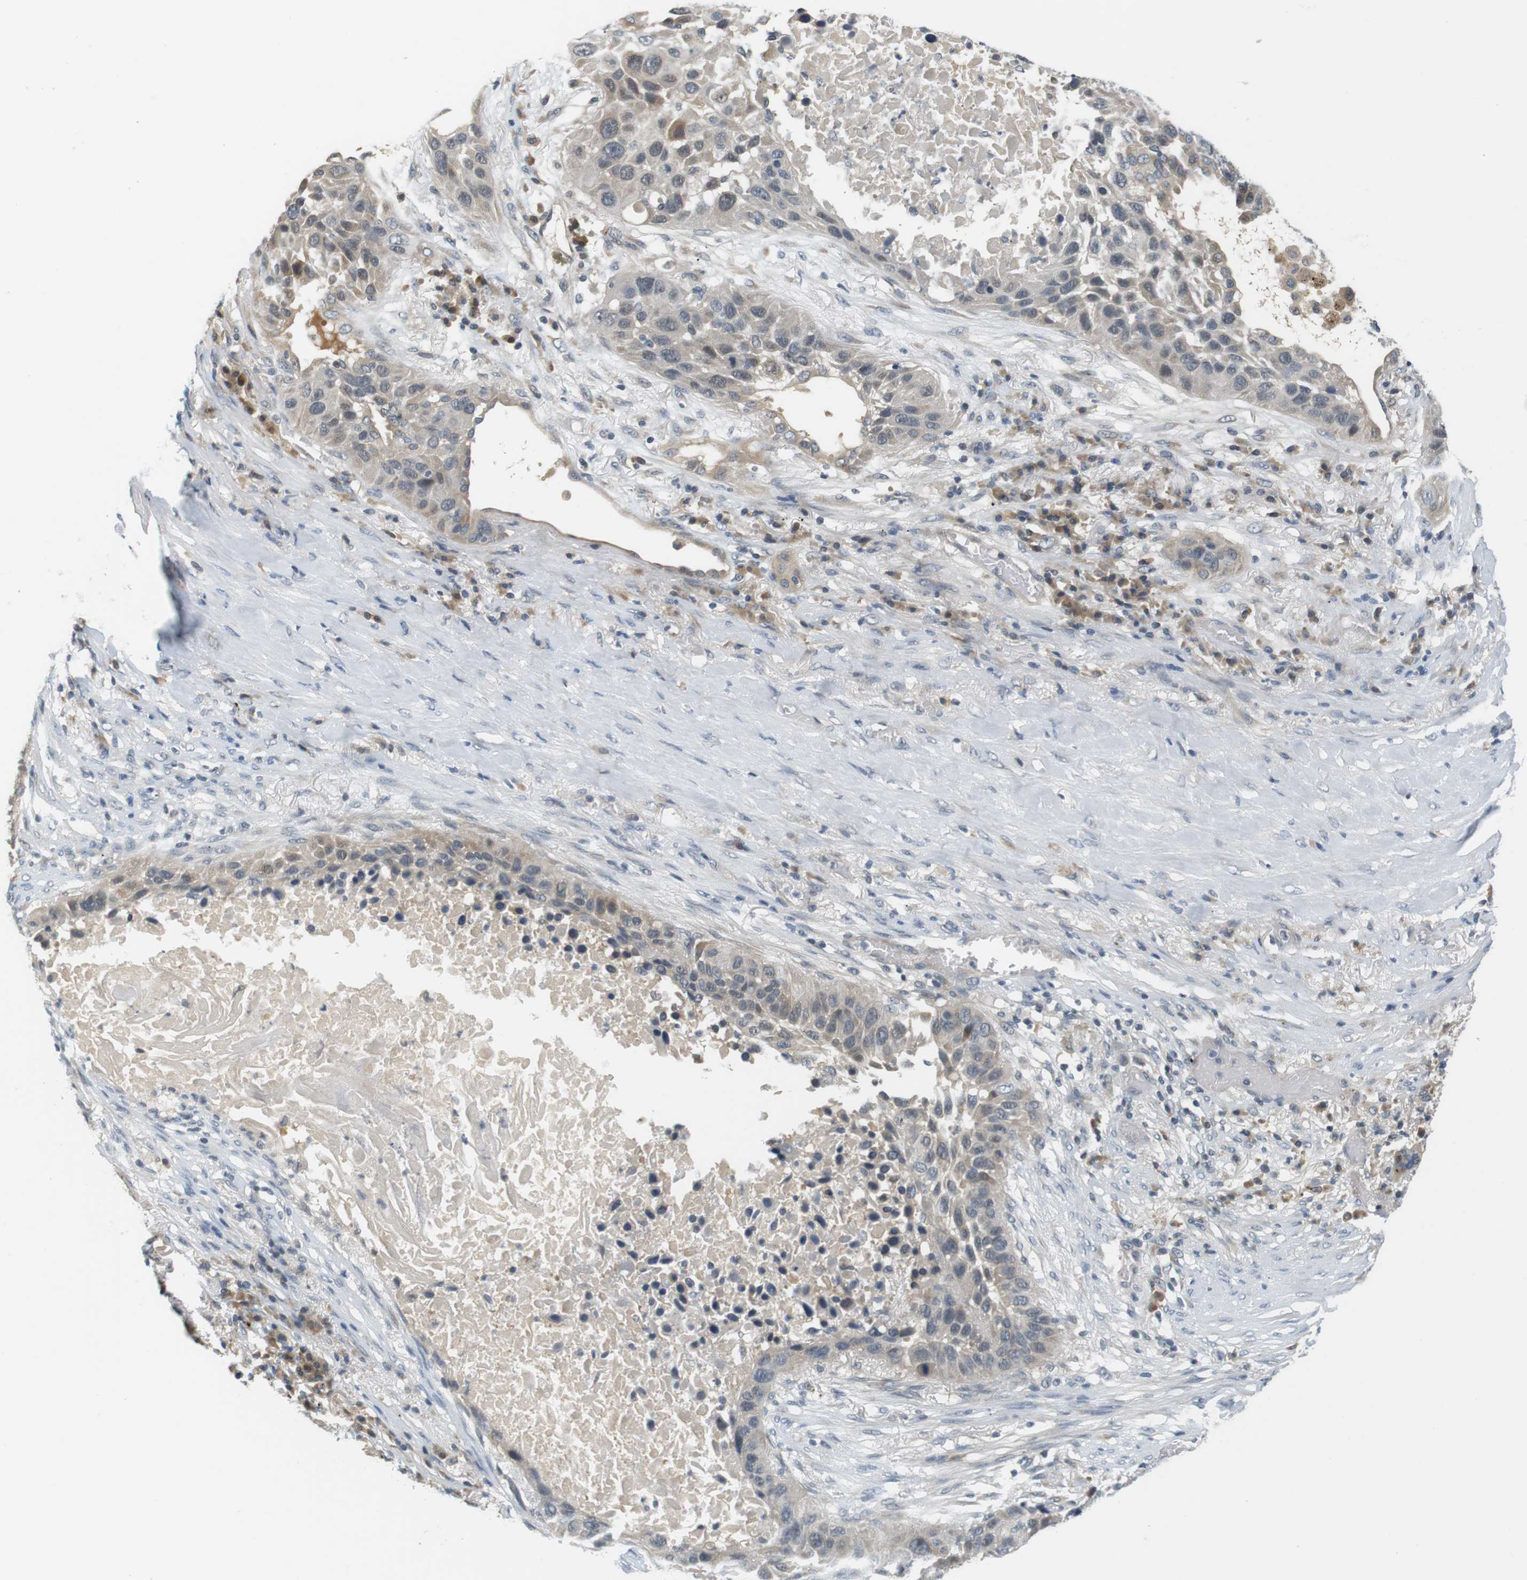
{"staining": {"intensity": "weak", "quantity": "<25%", "location": "cytoplasmic/membranous"}, "tissue": "lung cancer", "cell_type": "Tumor cells", "image_type": "cancer", "snomed": [{"axis": "morphology", "description": "Squamous cell carcinoma, NOS"}, {"axis": "topography", "description": "Lung"}], "caption": "IHC of human lung cancer (squamous cell carcinoma) displays no staining in tumor cells.", "gene": "WNT7A", "patient": {"sex": "male", "age": 57}}